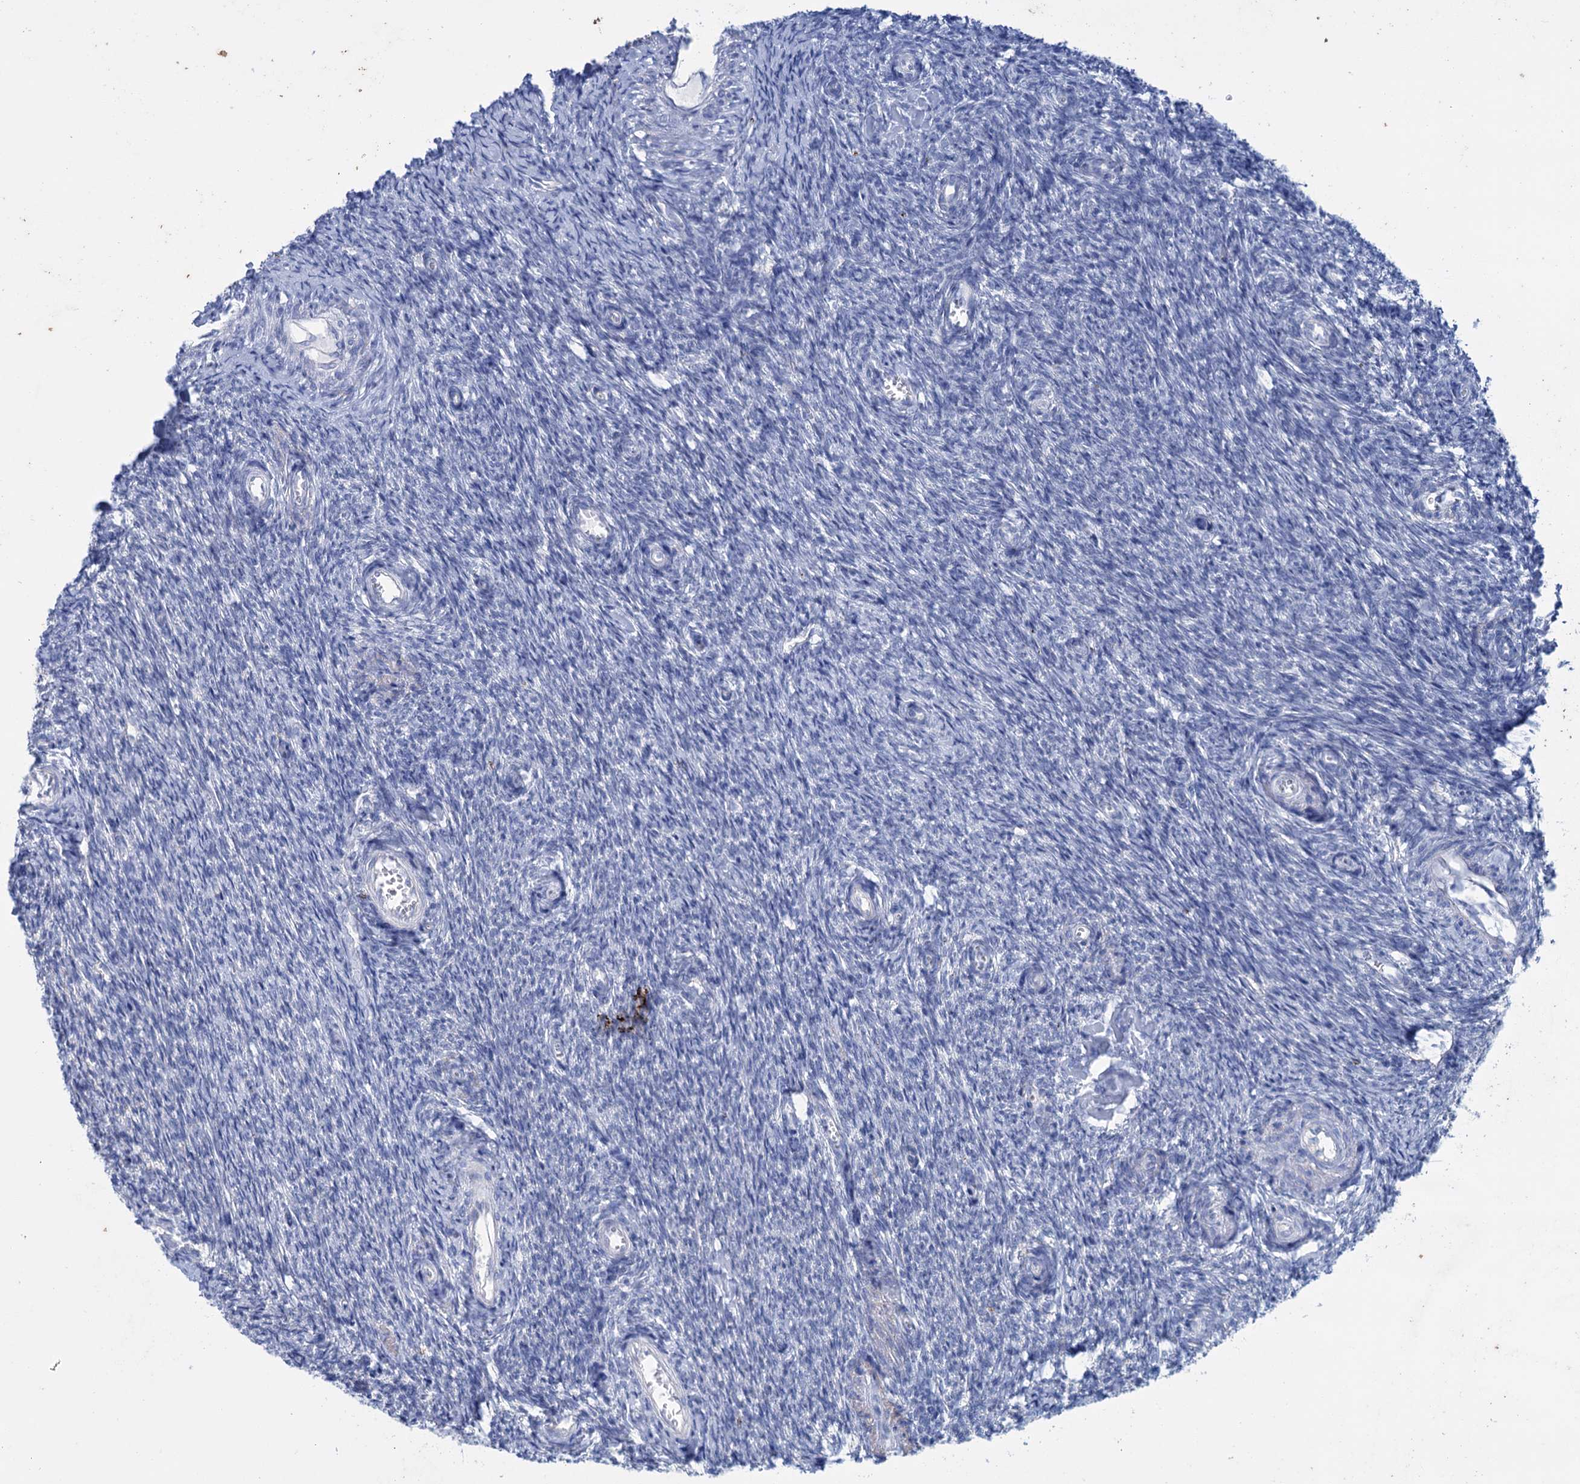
{"staining": {"intensity": "negative", "quantity": "none", "location": "none"}, "tissue": "ovary", "cell_type": "Ovarian stroma cells", "image_type": "normal", "snomed": [{"axis": "morphology", "description": "Normal tissue, NOS"}, {"axis": "topography", "description": "Ovary"}], "caption": "The image reveals no significant staining in ovarian stroma cells of ovary.", "gene": "FAAP20", "patient": {"sex": "female", "age": 44}}